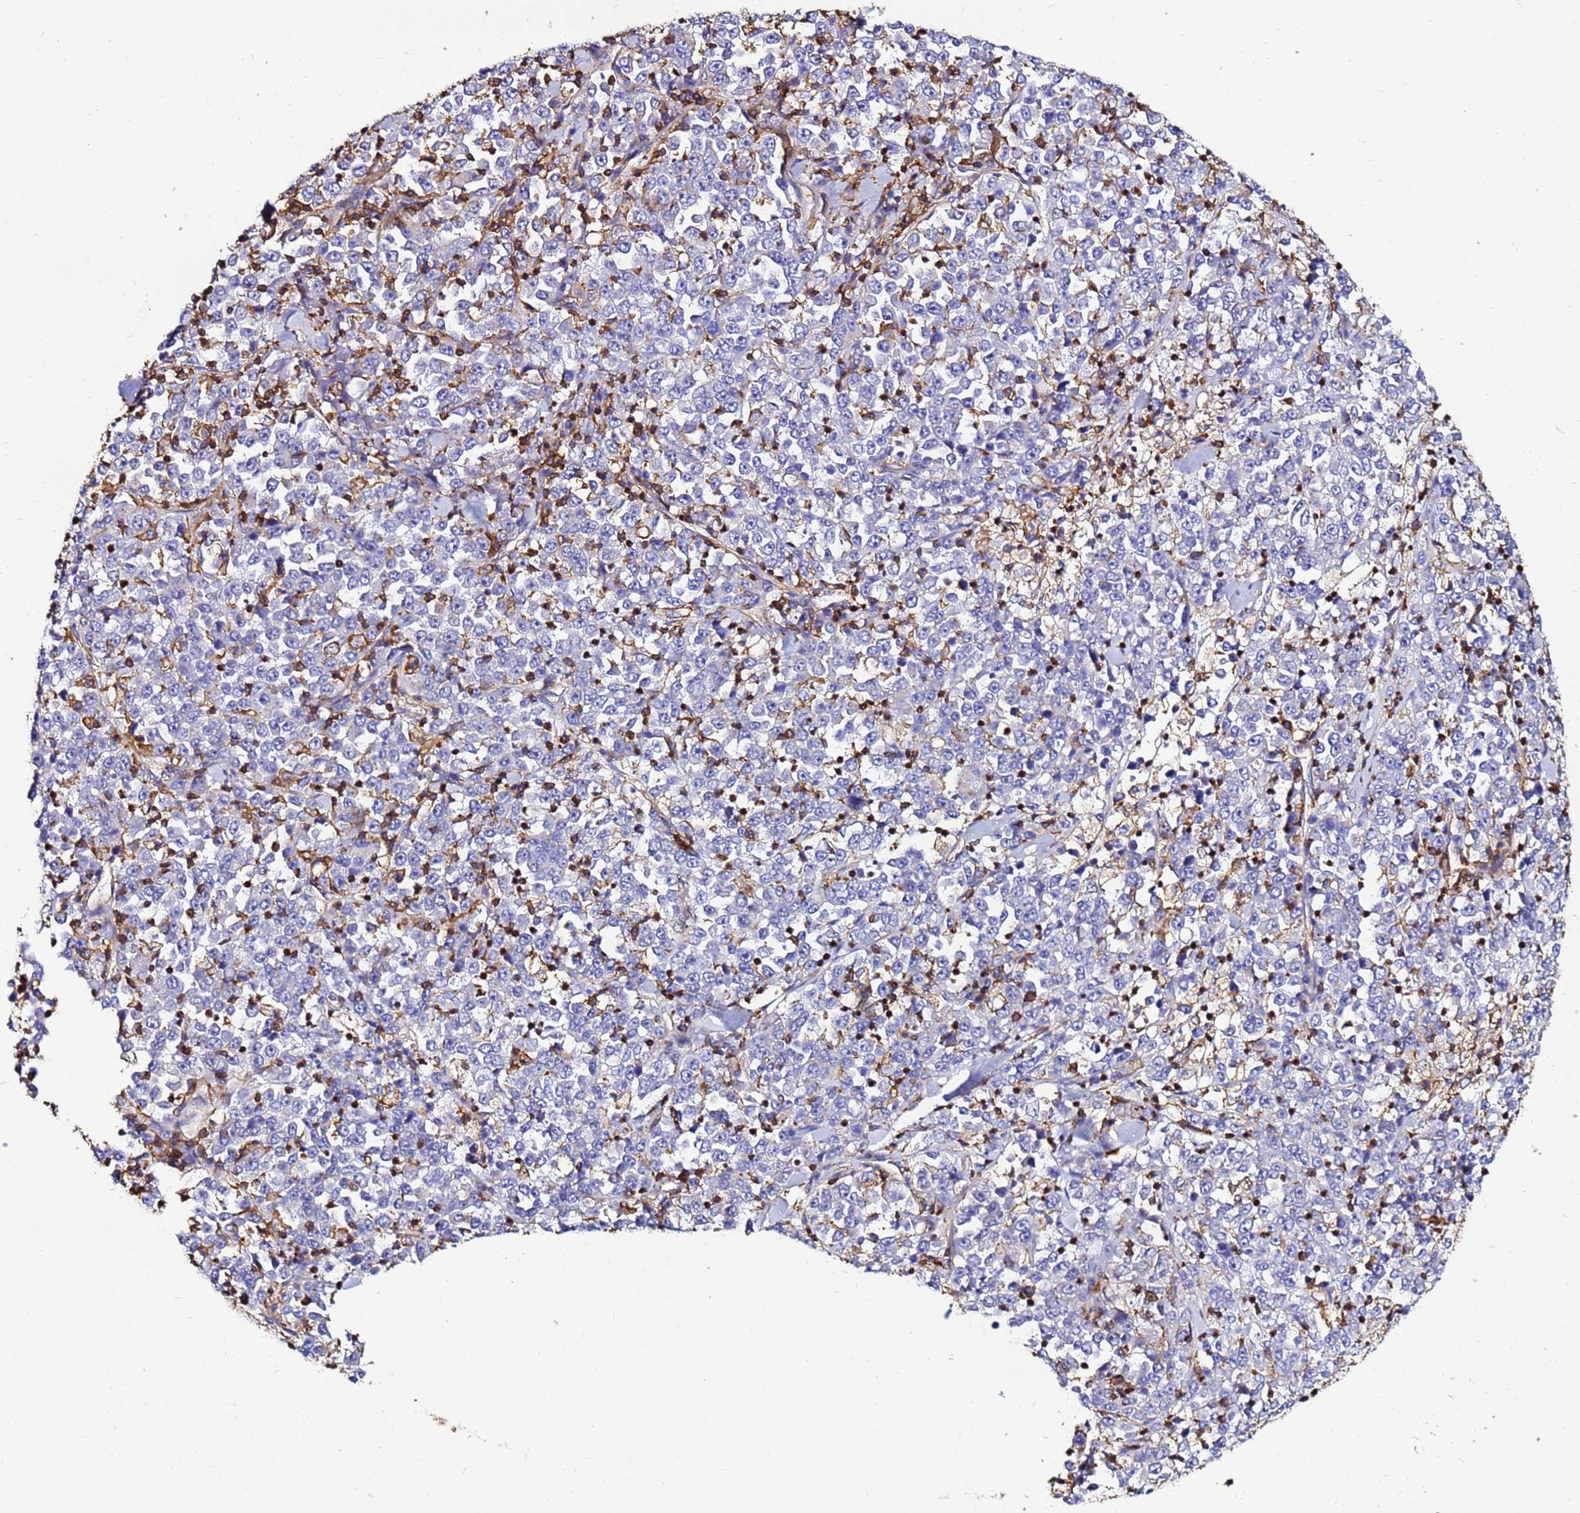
{"staining": {"intensity": "negative", "quantity": "none", "location": "none"}, "tissue": "stomach cancer", "cell_type": "Tumor cells", "image_type": "cancer", "snomed": [{"axis": "morphology", "description": "Normal tissue, NOS"}, {"axis": "morphology", "description": "Adenocarcinoma, NOS"}, {"axis": "topography", "description": "Stomach, upper"}, {"axis": "topography", "description": "Stomach"}], "caption": "Tumor cells are negative for brown protein staining in stomach adenocarcinoma. Nuclei are stained in blue.", "gene": "ACTB", "patient": {"sex": "male", "age": 59}}